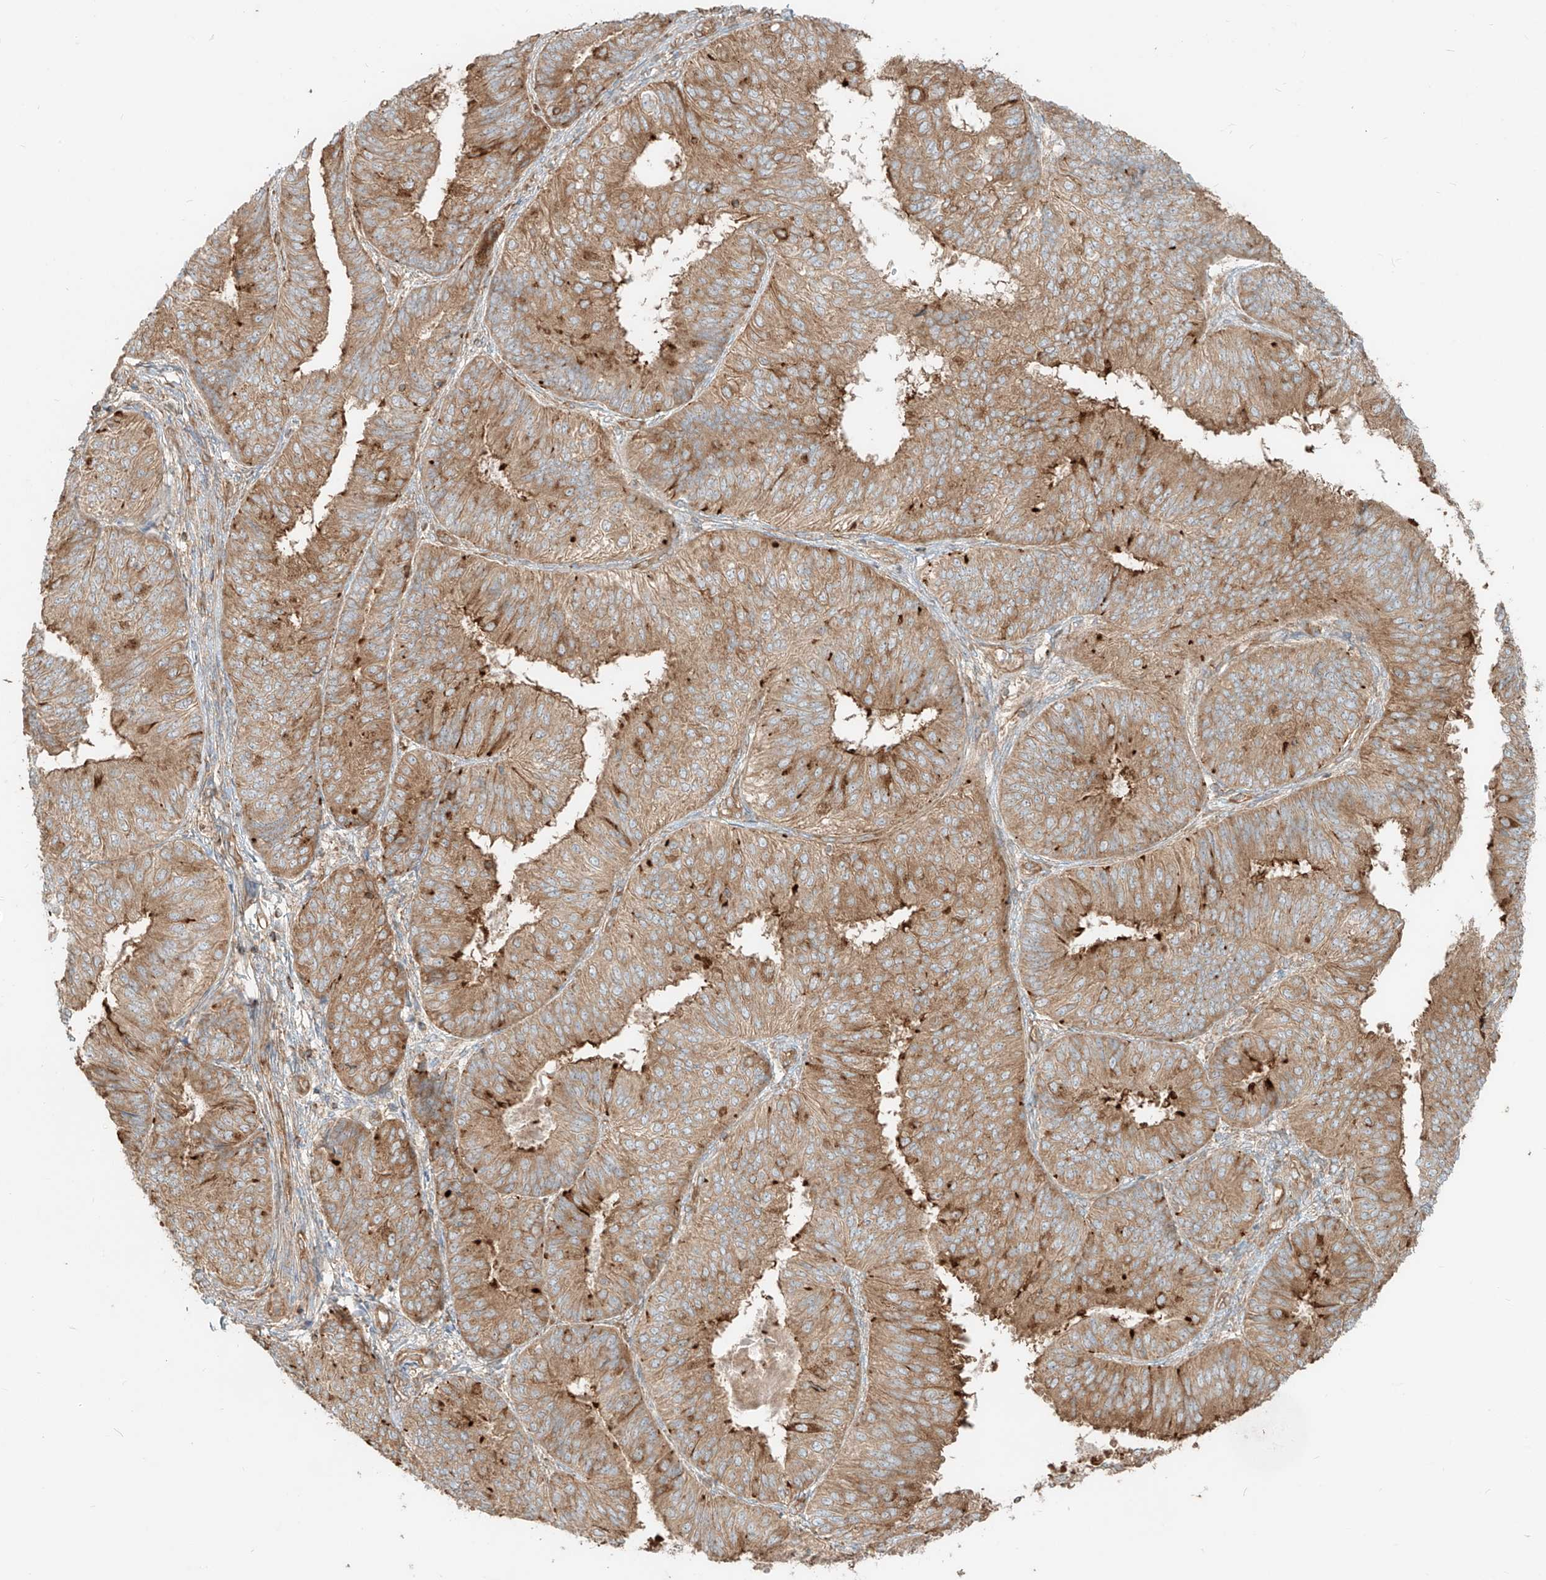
{"staining": {"intensity": "strong", "quantity": ">75%", "location": "cytoplasmic/membranous"}, "tissue": "endometrial cancer", "cell_type": "Tumor cells", "image_type": "cancer", "snomed": [{"axis": "morphology", "description": "Adenocarcinoma, NOS"}, {"axis": "topography", "description": "Endometrium"}], "caption": "Strong cytoplasmic/membranous expression for a protein is appreciated in about >75% of tumor cells of endometrial adenocarcinoma using immunohistochemistry.", "gene": "CCDC115", "patient": {"sex": "female", "age": 58}}